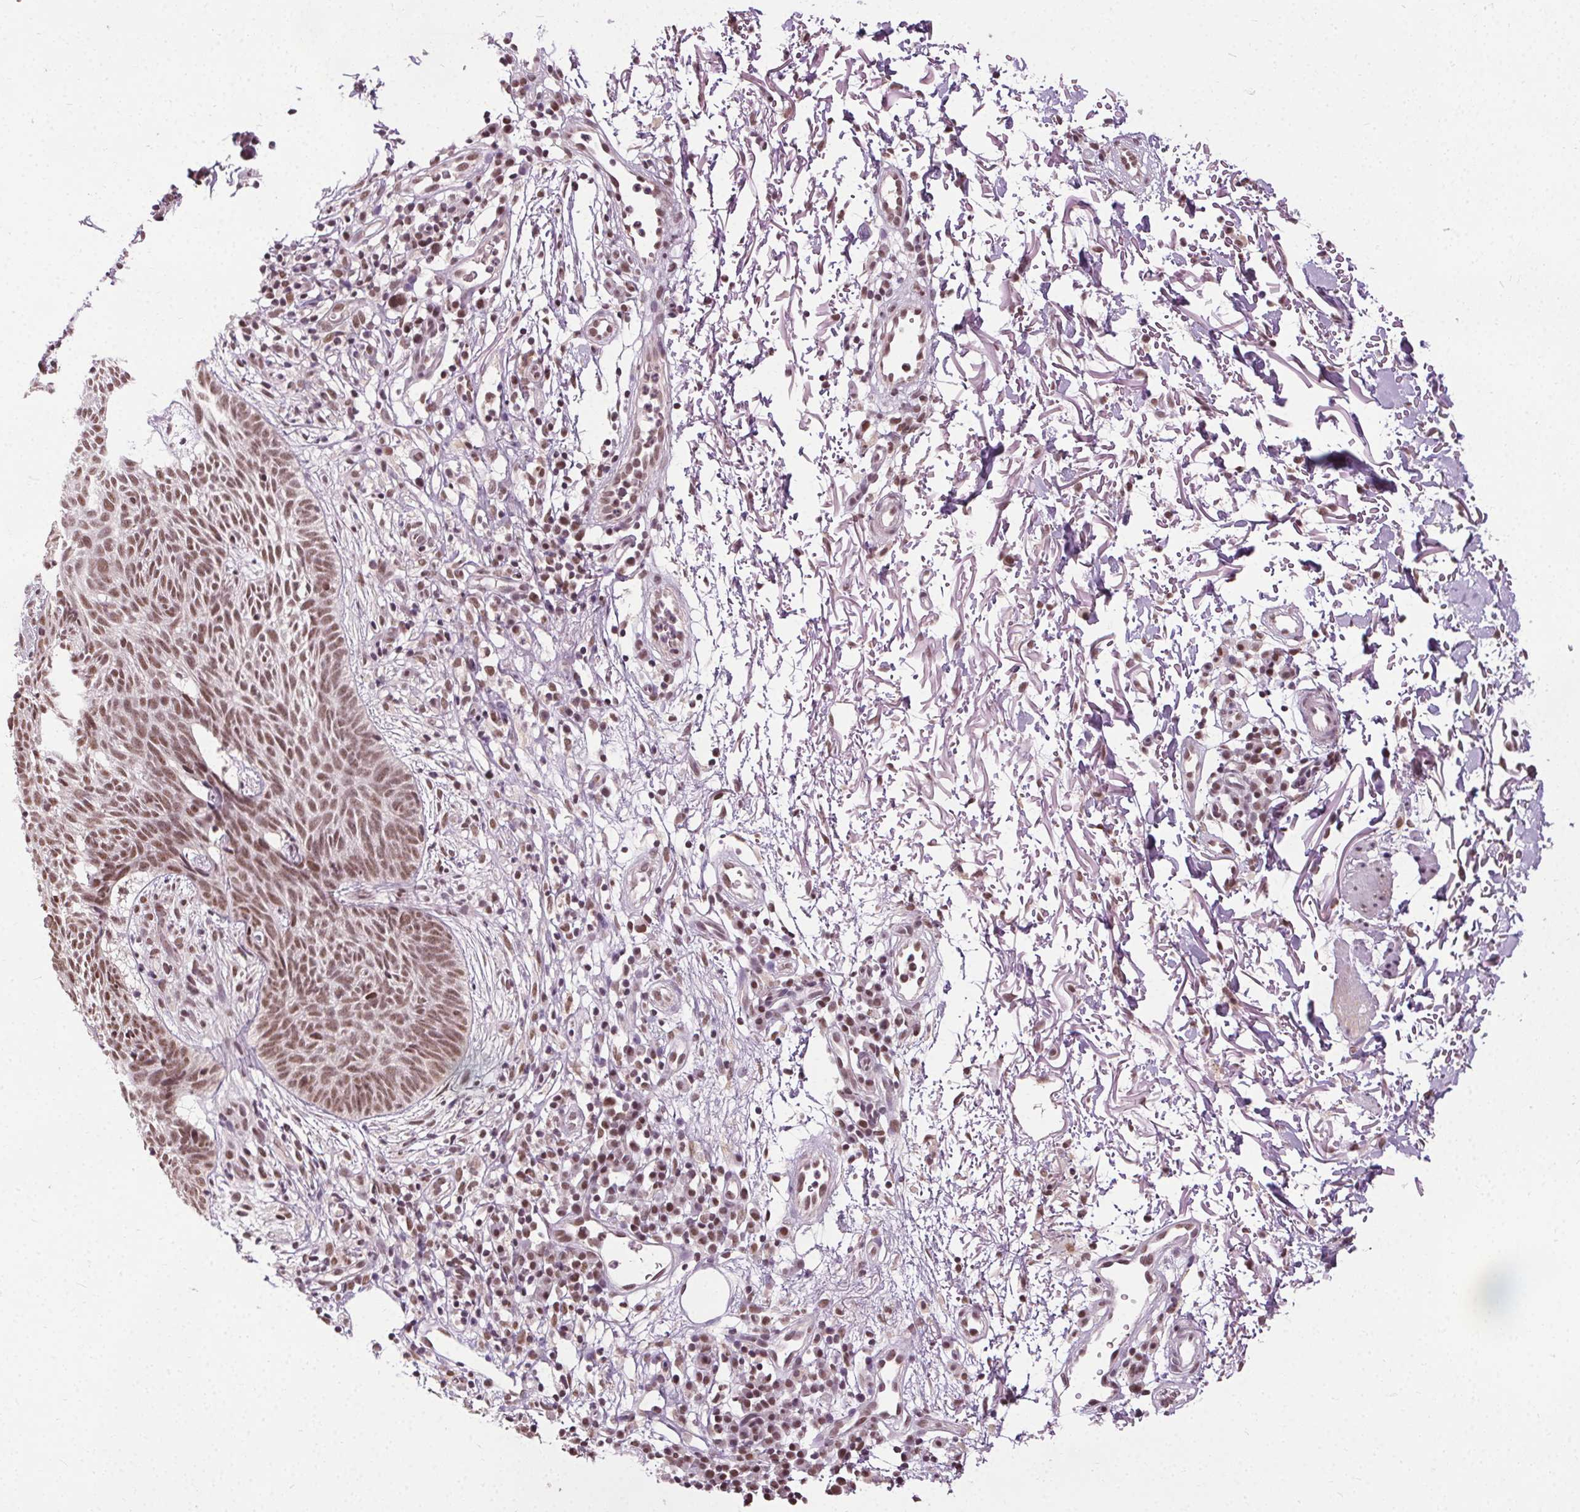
{"staining": {"intensity": "moderate", "quantity": ">75%", "location": "nuclear"}, "tissue": "skin cancer", "cell_type": "Tumor cells", "image_type": "cancer", "snomed": [{"axis": "morphology", "description": "Normal tissue, NOS"}, {"axis": "morphology", "description": "Basal cell carcinoma"}, {"axis": "topography", "description": "Skin"}], "caption": "Brown immunohistochemical staining in human skin cancer (basal cell carcinoma) demonstrates moderate nuclear expression in about >75% of tumor cells.", "gene": "MED6", "patient": {"sex": "male", "age": 68}}